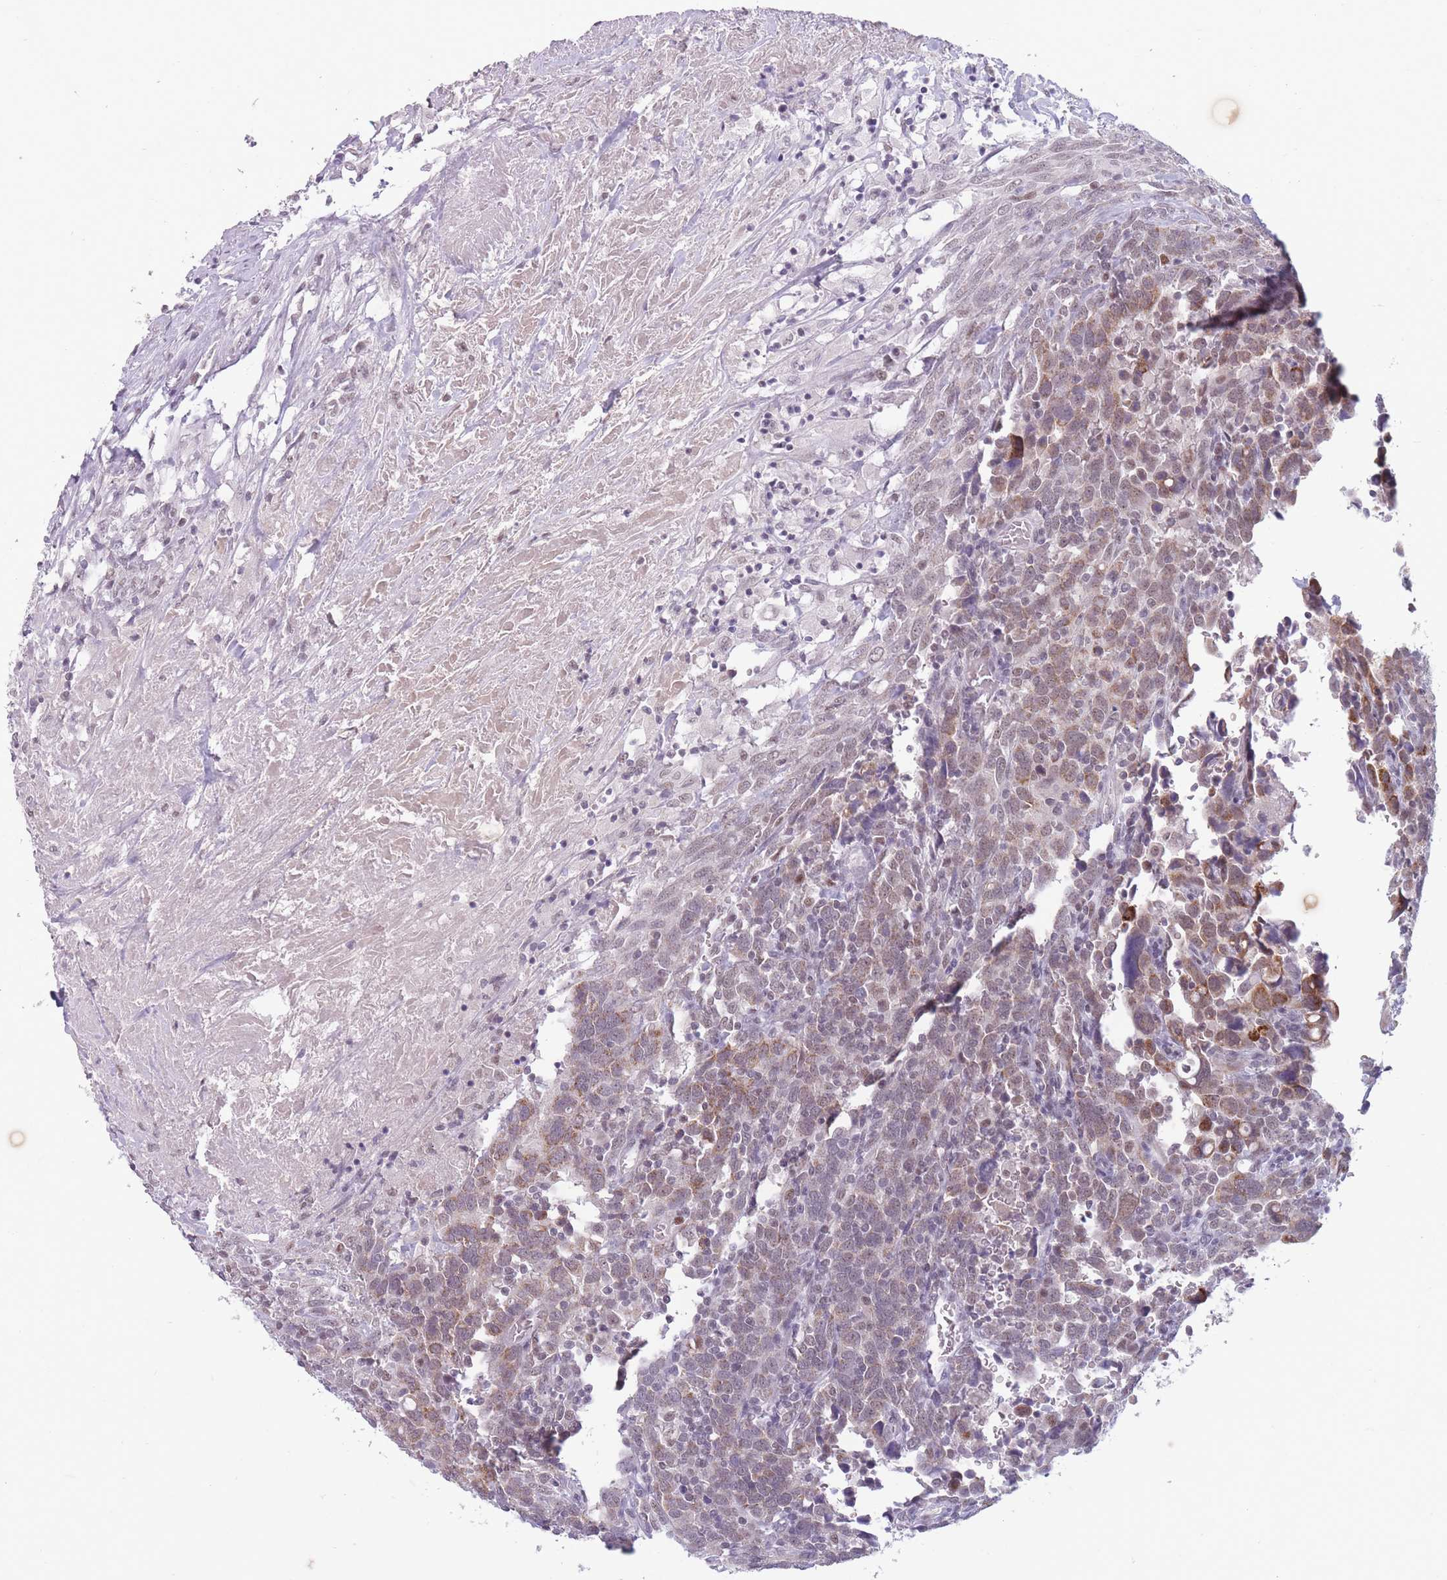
{"staining": {"intensity": "weak", "quantity": "25%-75%", "location": "cytoplasmic/membranous,nuclear"}, "tissue": "urothelial cancer", "cell_type": "Tumor cells", "image_type": "cancer", "snomed": [{"axis": "morphology", "description": "Urothelial carcinoma, High grade"}, {"axis": "topography", "description": "Urinary bladder"}], "caption": "Protein analysis of urothelial carcinoma (high-grade) tissue displays weak cytoplasmic/membranous and nuclear positivity in about 25%-75% of tumor cells. (DAB IHC with brightfield microscopy, high magnification).", "gene": "ARID3B", "patient": {"sex": "male", "age": 61}}